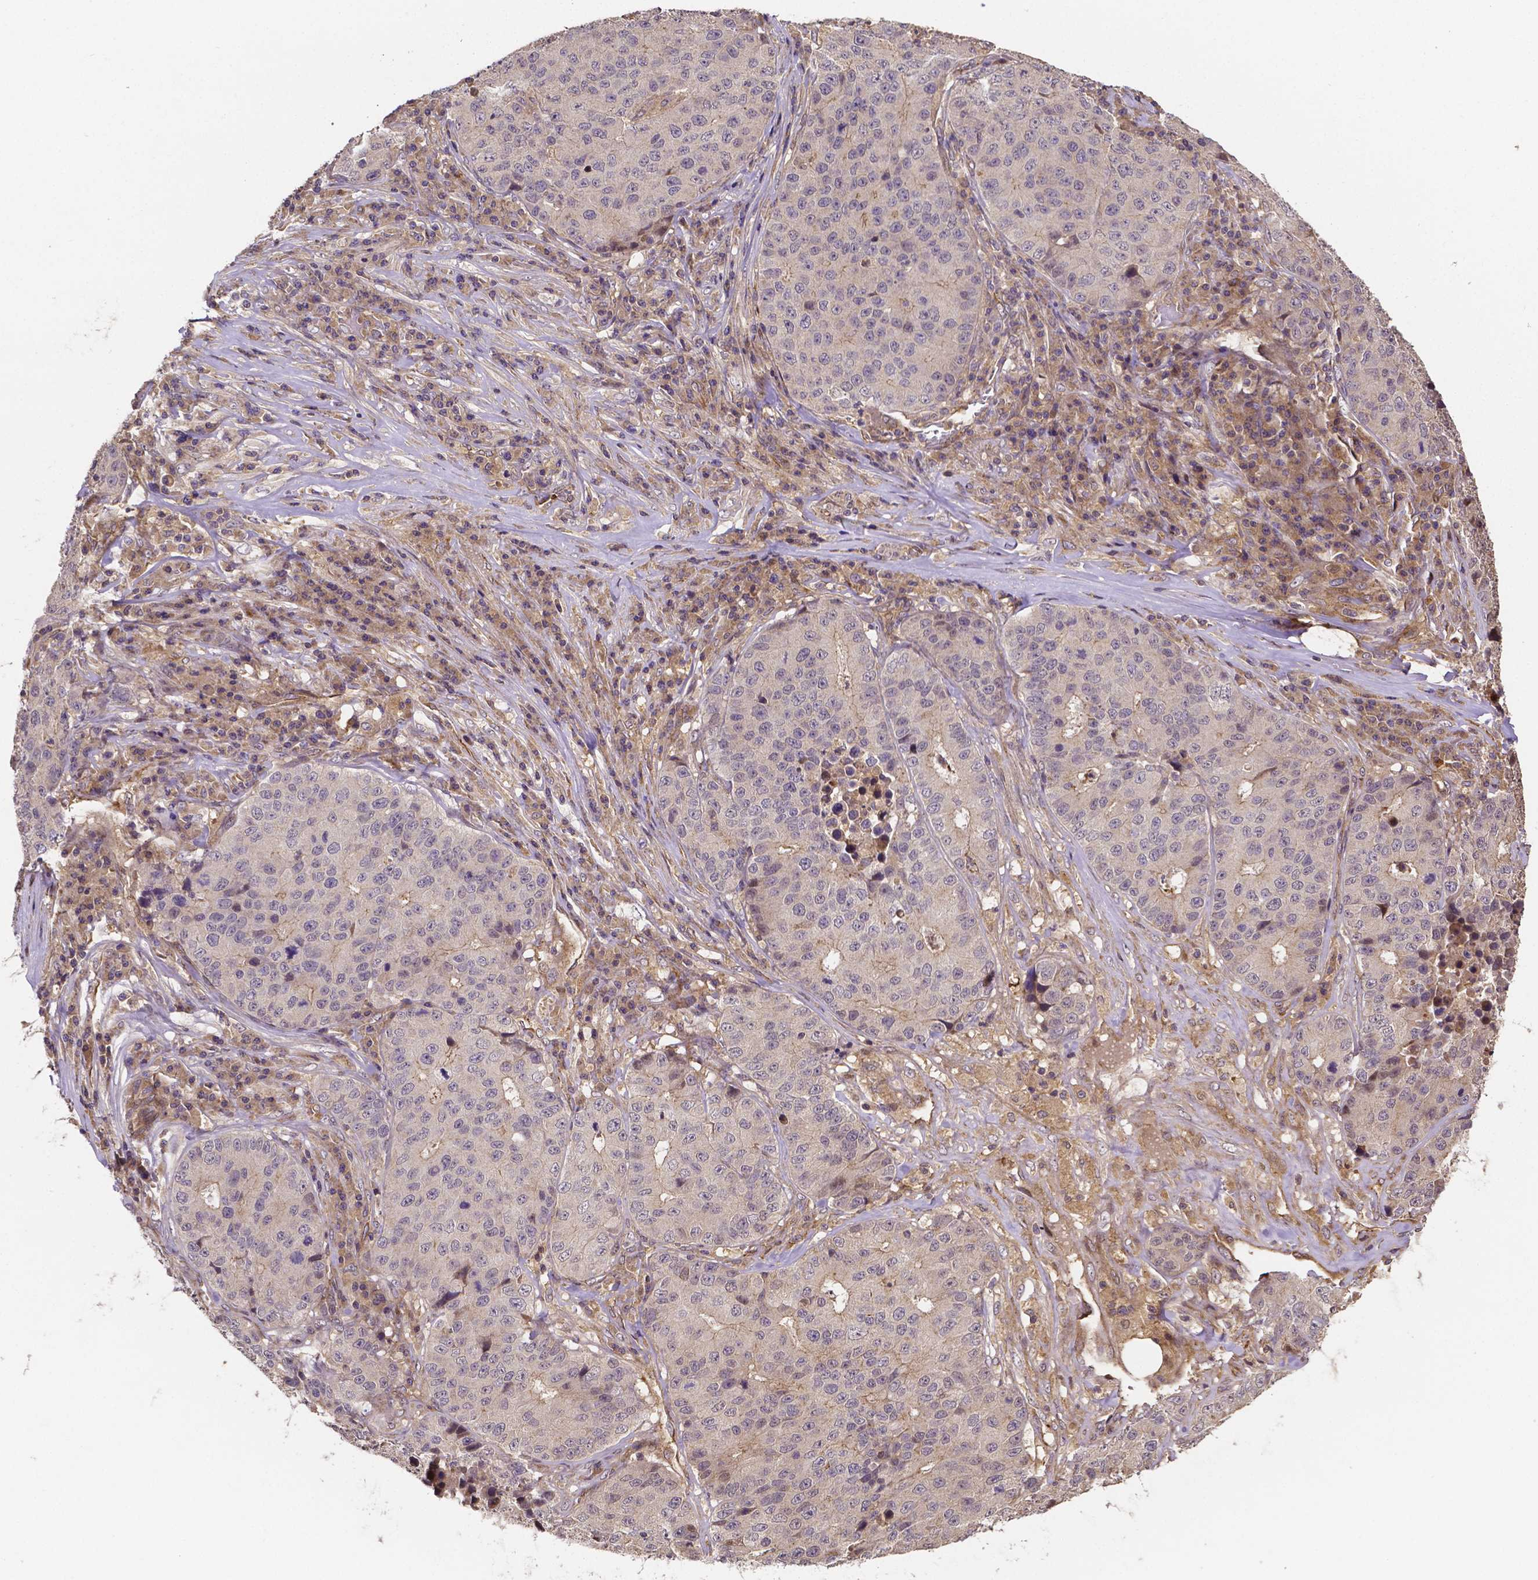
{"staining": {"intensity": "negative", "quantity": "none", "location": "none"}, "tissue": "stomach cancer", "cell_type": "Tumor cells", "image_type": "cancer", "snomed": [{"axis": "morphology", "description": "Adenocarcinoma, NOS"}, {"axis": "topography", "description": "Stomach"}], "caption": "This is an IHC photomicrograph of stomach cancer (adenocarcinoma). There is no expression in tumor cells.", "gene": "RNF123", "patient": {"sex": "male", "age": 71}}